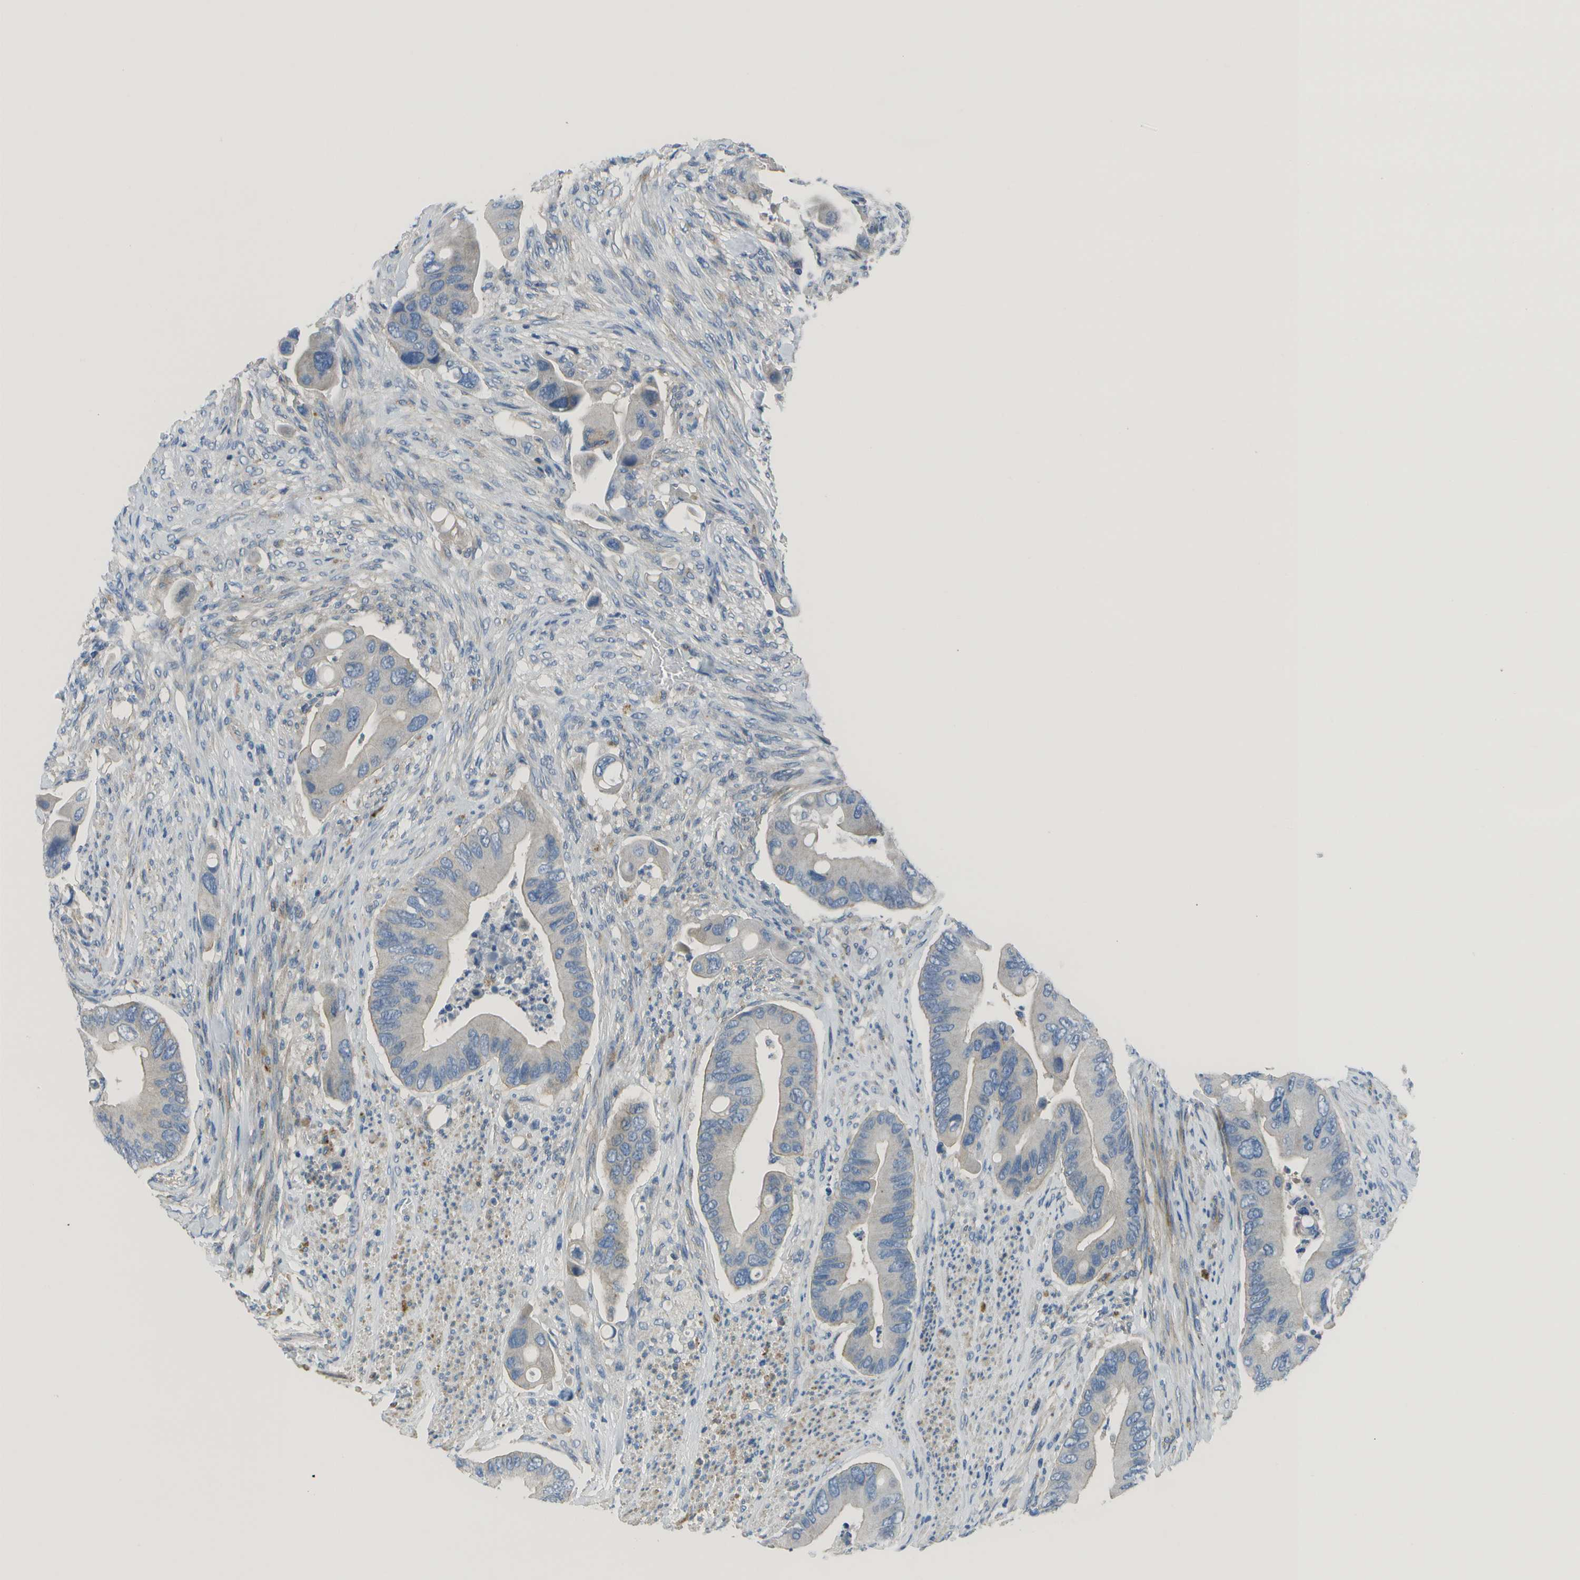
{"staining": {"intensity": "negative", "quantity": "none", "location": "none"}, "tissue": "colorectal cancer", "cell_type": "Tumor cells", "image_type": "cancer", "snomed": [{"axis": "morphology", "description": "Adenocarcinoma, NOS"}, {"axis": "topography", "description": "Rectum"}], "caption": "This micrograph is of colorectal adenocarcinoma stained with immunohistochemistry (IHC) to label a protein in brown with the nuclei are counter-stained blue. There is no staining in tumor cells.", "gene": "DCT", "patient": {"sex": "female", "age": 57}}